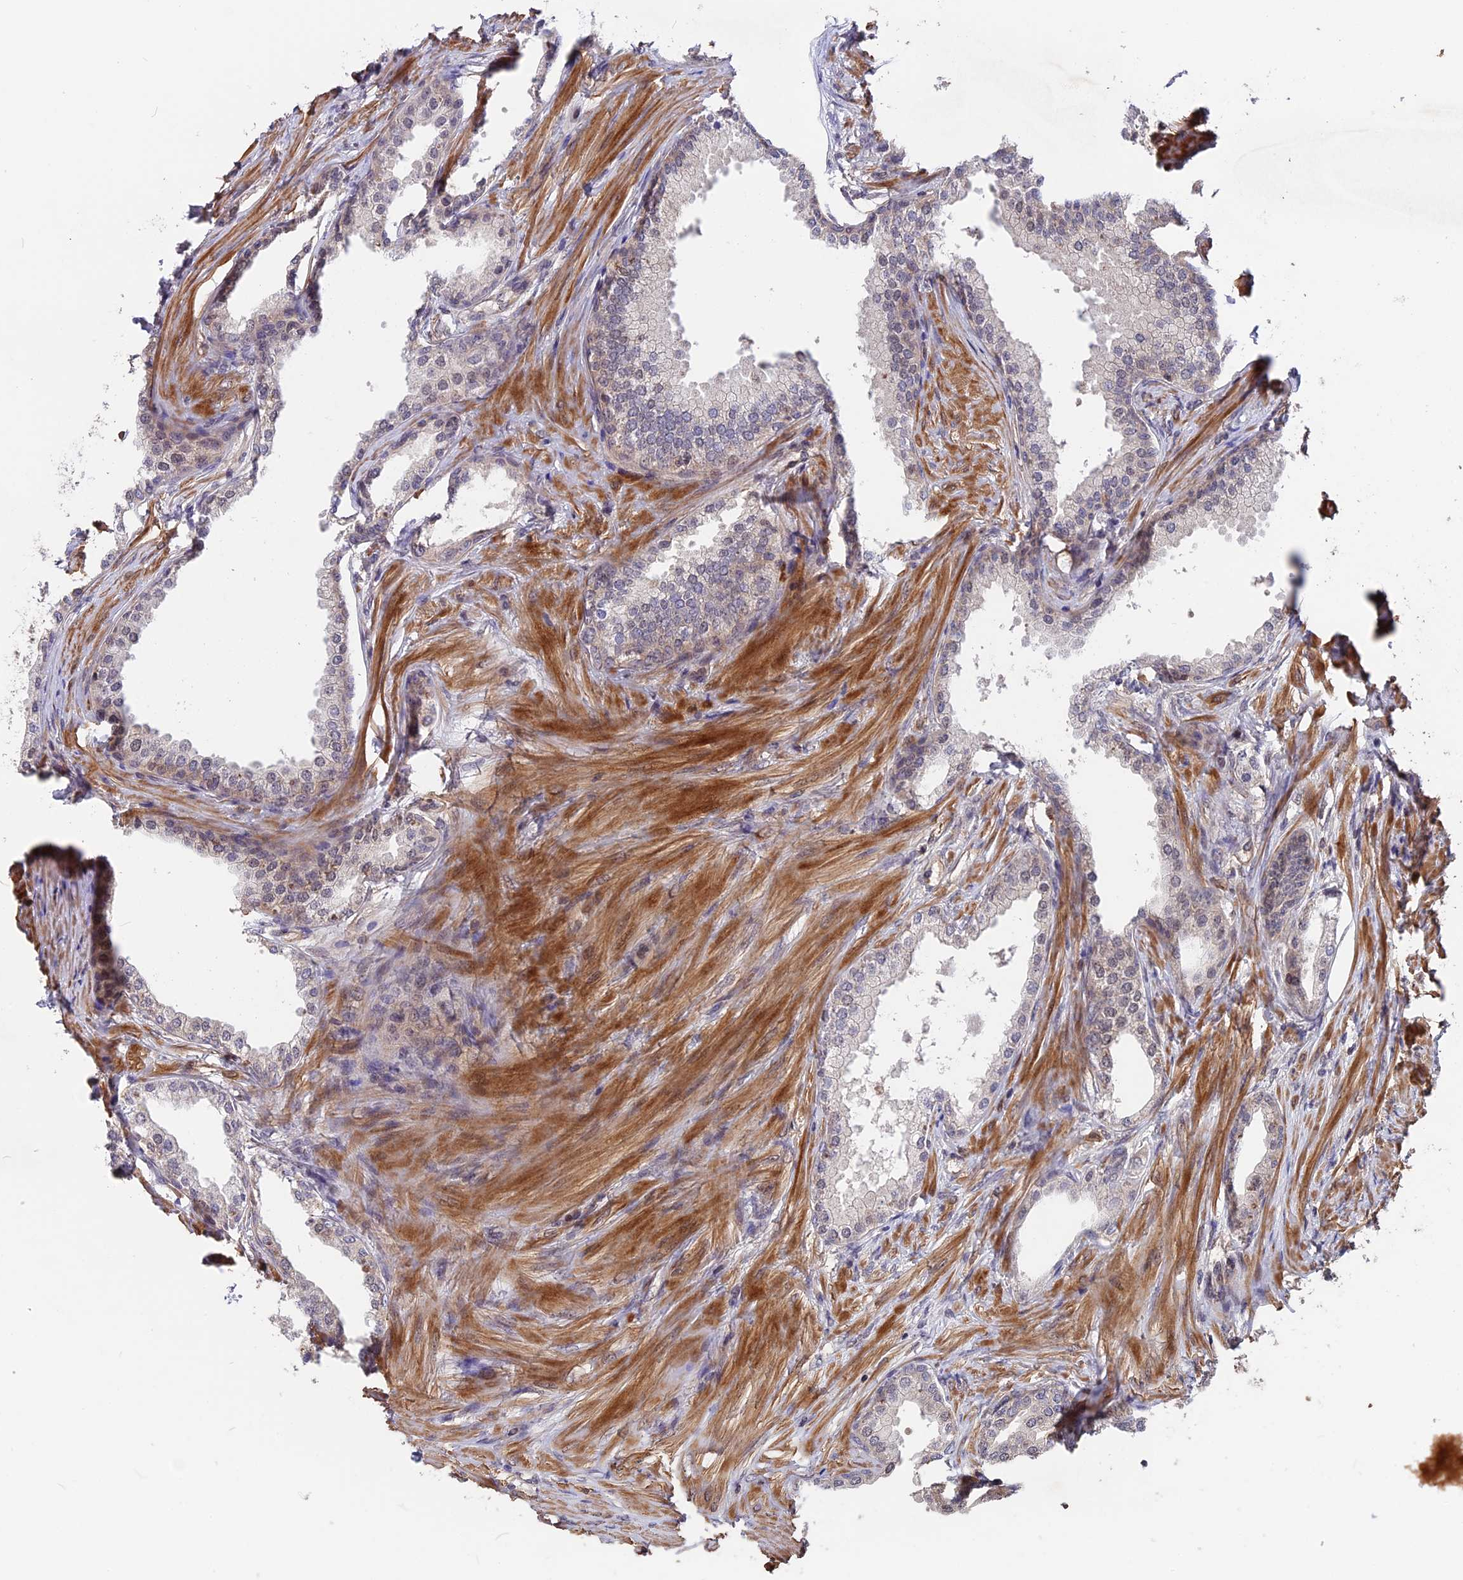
{"staining": {"intensity": "negative", "quantity": "none", "location": "none"}, "tissue": "prostate cancer", "cell_type": "Tumor cells", "image_type": "cancer", "snomed": [{"axis": "morphology", "description": "Adenocarcinoma, High grade"}, {"axis": "topography", "description": "Prostate"}], "caption": "This is an IHC micrograph of high-grade adenocarcinoma (prostate). There is no staining in tumor cells.", "gene": "ZC3H10", "patient": {"sex": "male", "age": 59}}